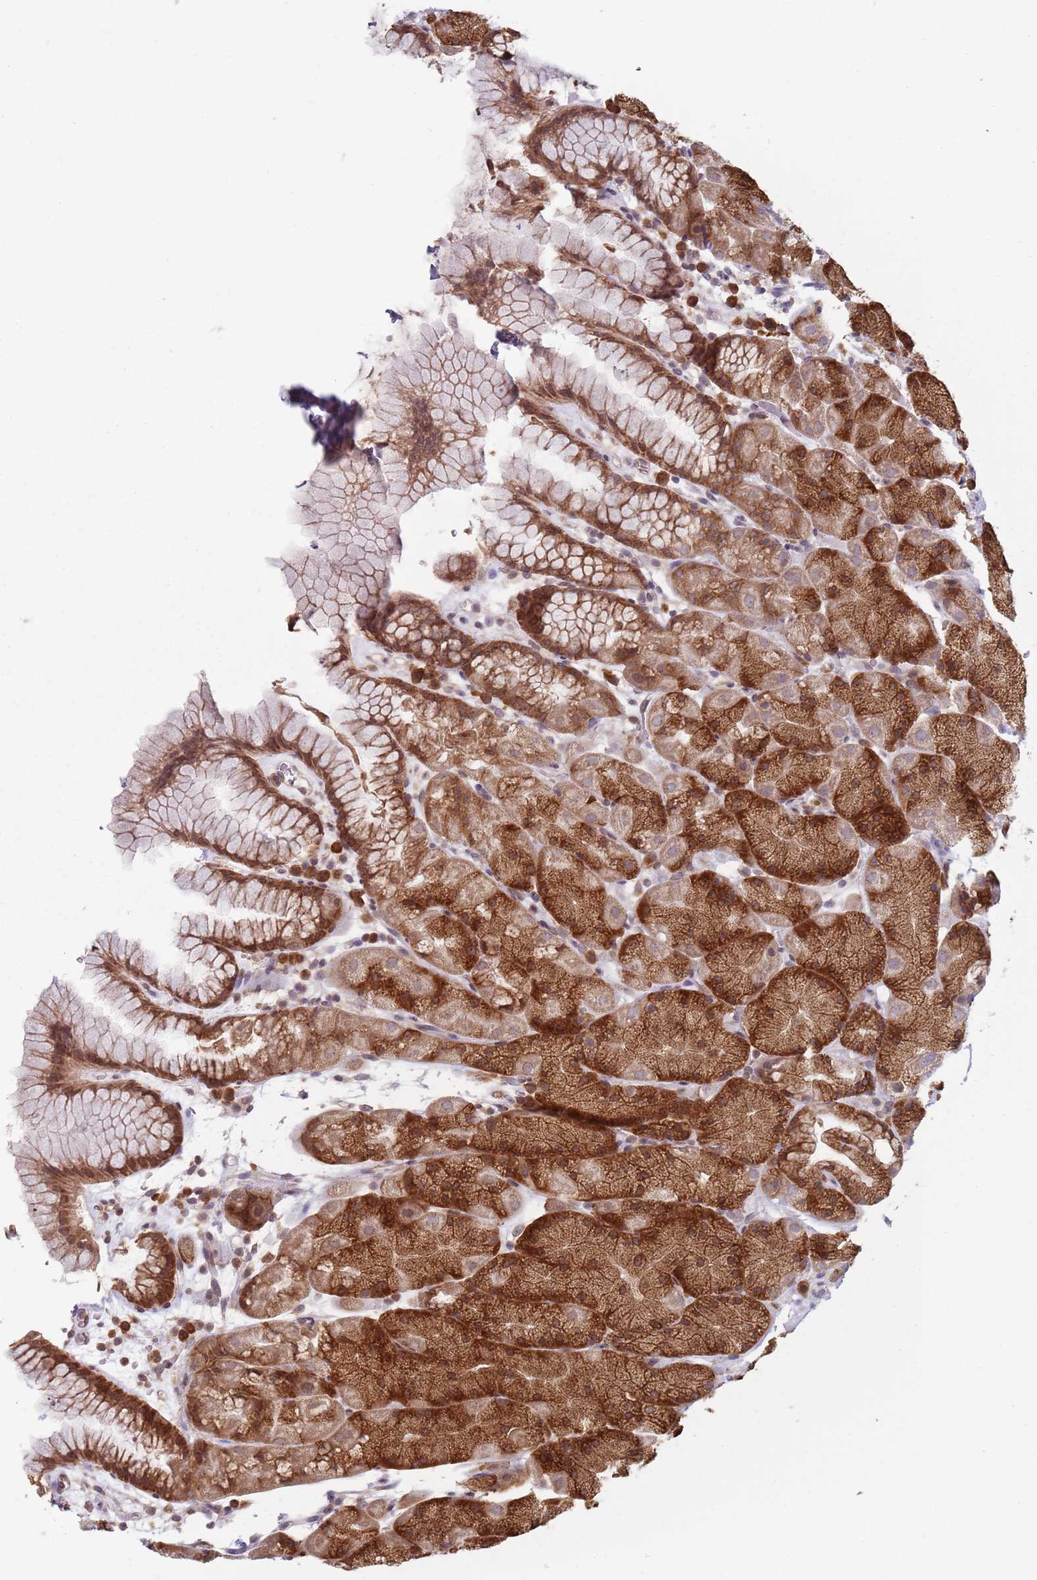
{"staining": {"intensity": "strong", "quantity": ">75%", "location": "cytoplasmic/membranous"}, "tissue": "stomach", "cell_type": "Glandular cells", "image_type": "normal", "snomed": [{"axis": "morphology", "description": "Normal tissue, NOS"}, {"axis": "topography", "description": "Stomach, upper"}, {"axis": "topography", "description": "Stomach, lower"}], "caption": "Stomach stained with a protein marker demonstrates strong staining in glandular cells.", "gene": "RPL17", "patient": {"sex": "male", "age": 67}}